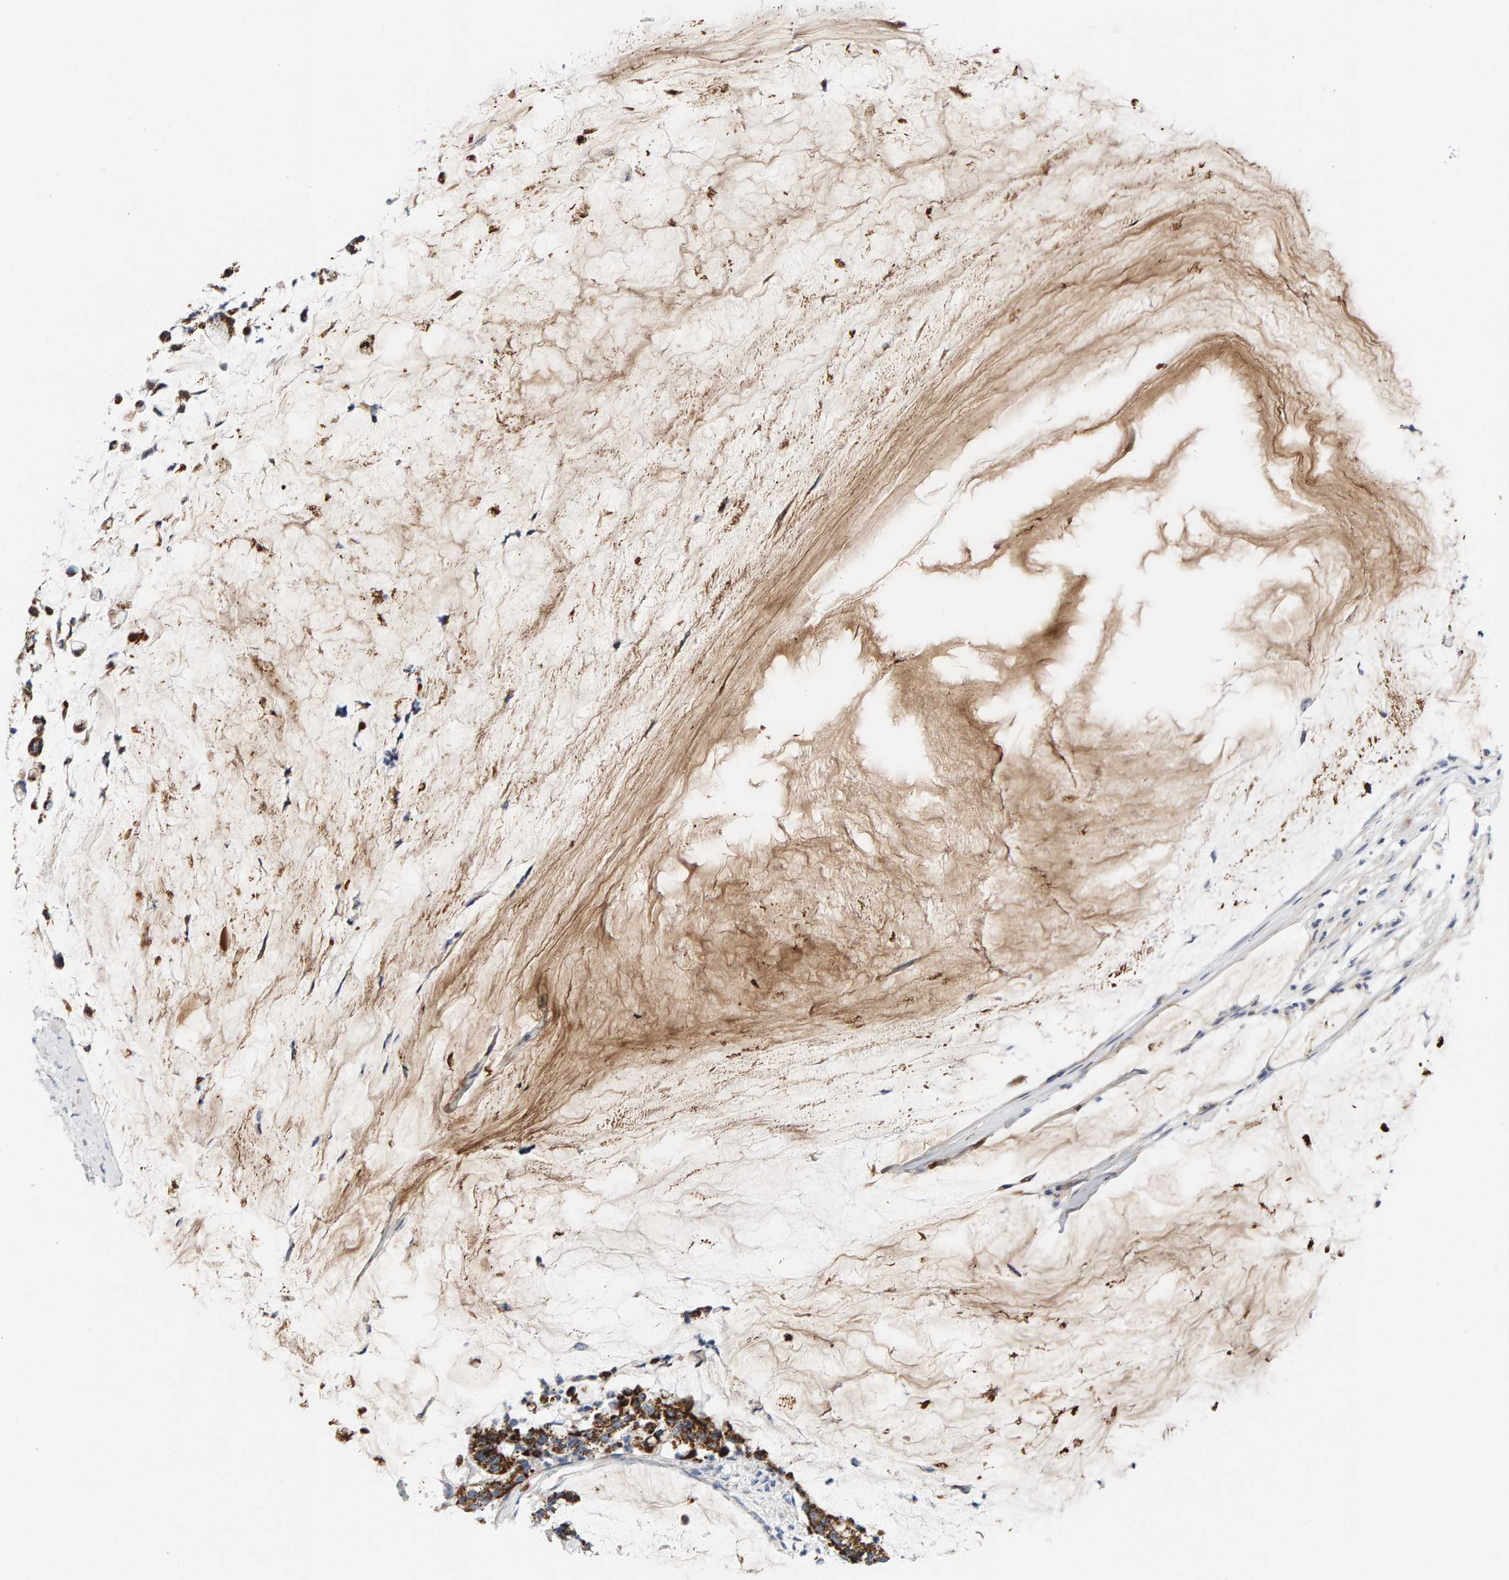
{"staining": {"intensity": "strong", "quantity": ">75%", "location": "cytoplasmic/membranous"}, "tissue": "pancreatic cancer", "cell_type": "Tumor cells", "image_type": "cancer", "snomed": [{"axis": "morphology", "description": "Adenocarcinoma, NOS"}, {"axis": "topography", "description": "Pancreas"}], "caption": "Strong cytoplasmic/membranous staining is present in about >75% of tumor cells in pancreatic cancer (adenocarcinoma).", "gene": "GGTA1", "patient": {"sex": "male", "age": 41}}